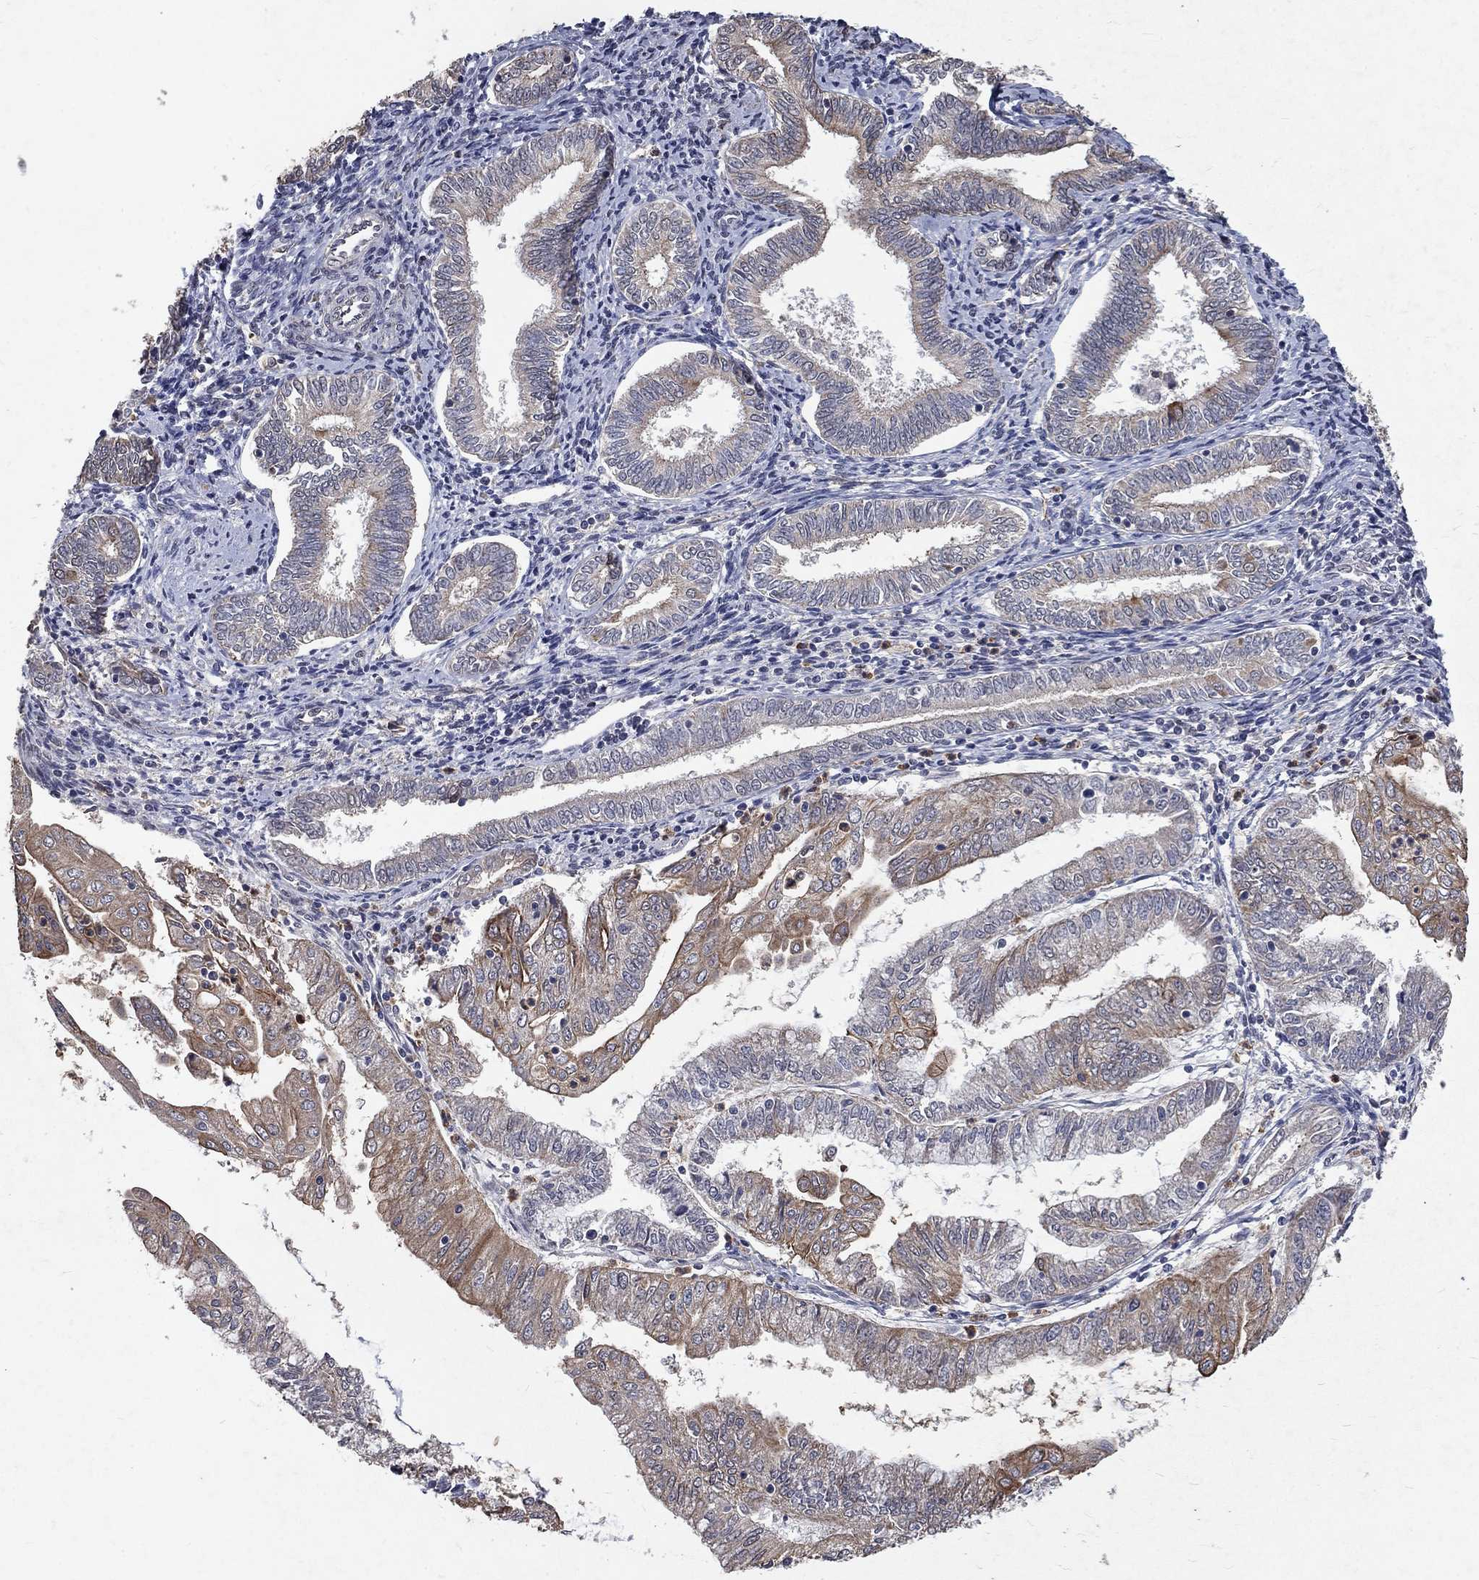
{"staining": {"intensity": "moderate", "quantity": "<25%", "location": "cytoplasmic/membranous"}, "tissue": "endometrial cancer", "cell_type": "Tumor cells", "image_type": "cancer", "snomed": [{"axis": "morphology", "description": "Adenocarcinoma, NOS"}, {"axis": "topography", "description": "Endometrium"}], "caption": "Human endometrial cancer (adenocarcinoma) stained with a brown dye displays moderate cytoplasmic/membranous positive positivity in approximately <25% of tumor cells.", "gene": "CHST5", "patient": {"sex": "female", "age": 56}}